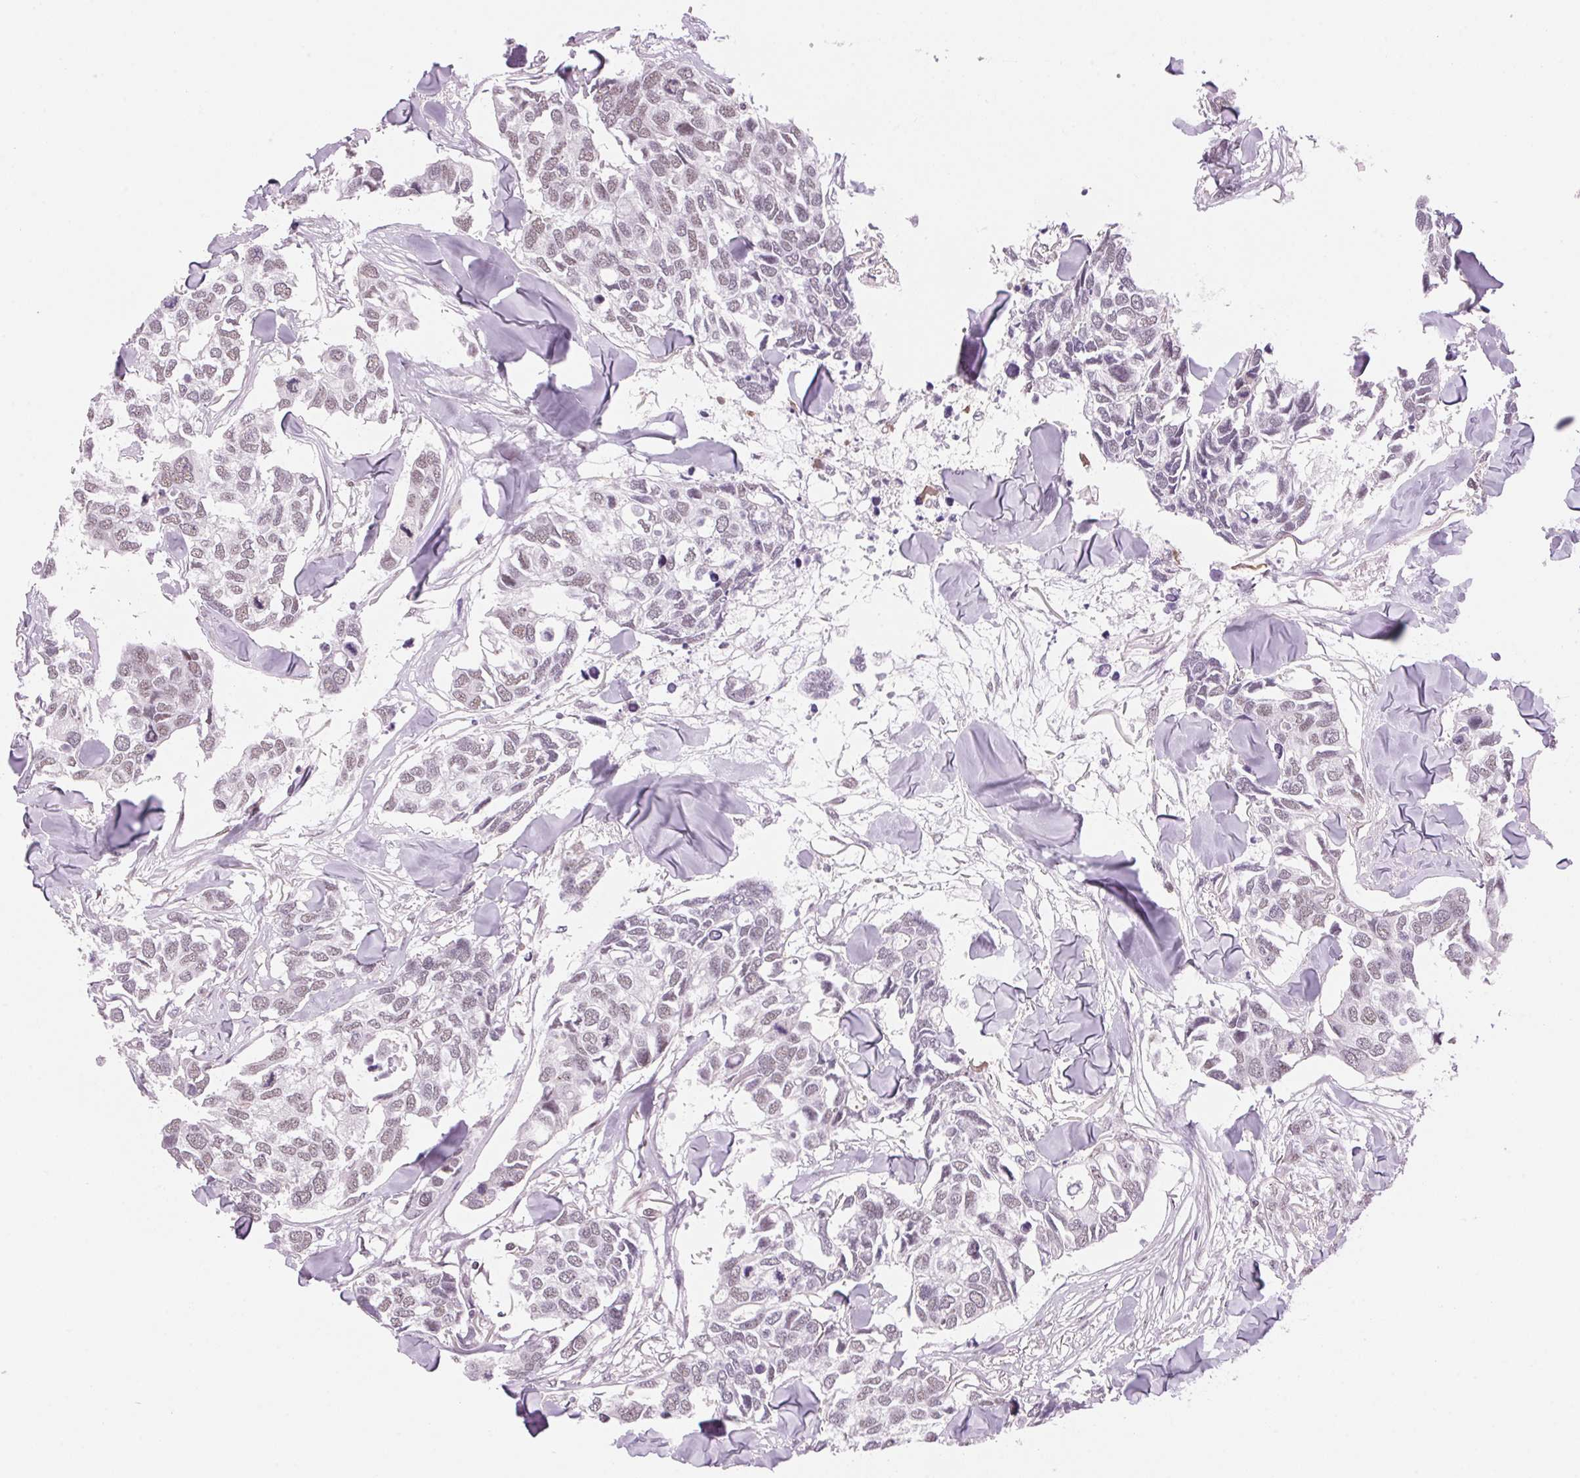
{"staining": {"intensity": "negative", "quantity": "none", "location": "none"}, "tissue": "breast cancer", "cell_type": "Tumor cells", "image_type": "cancer", "snomed": [{"axis": "morphology", "description": "Duct carcinoma"}, {"axis": "topography", "description": "Breast"}], "caption": "High power microscopy image of an immunohistochemistry (IHC) photomicrograph of breast cancer, revealing no significant positivity in tumor cells.", "gene": "HNRNPDL", "patient": {"sex": "female", "age": 83}}